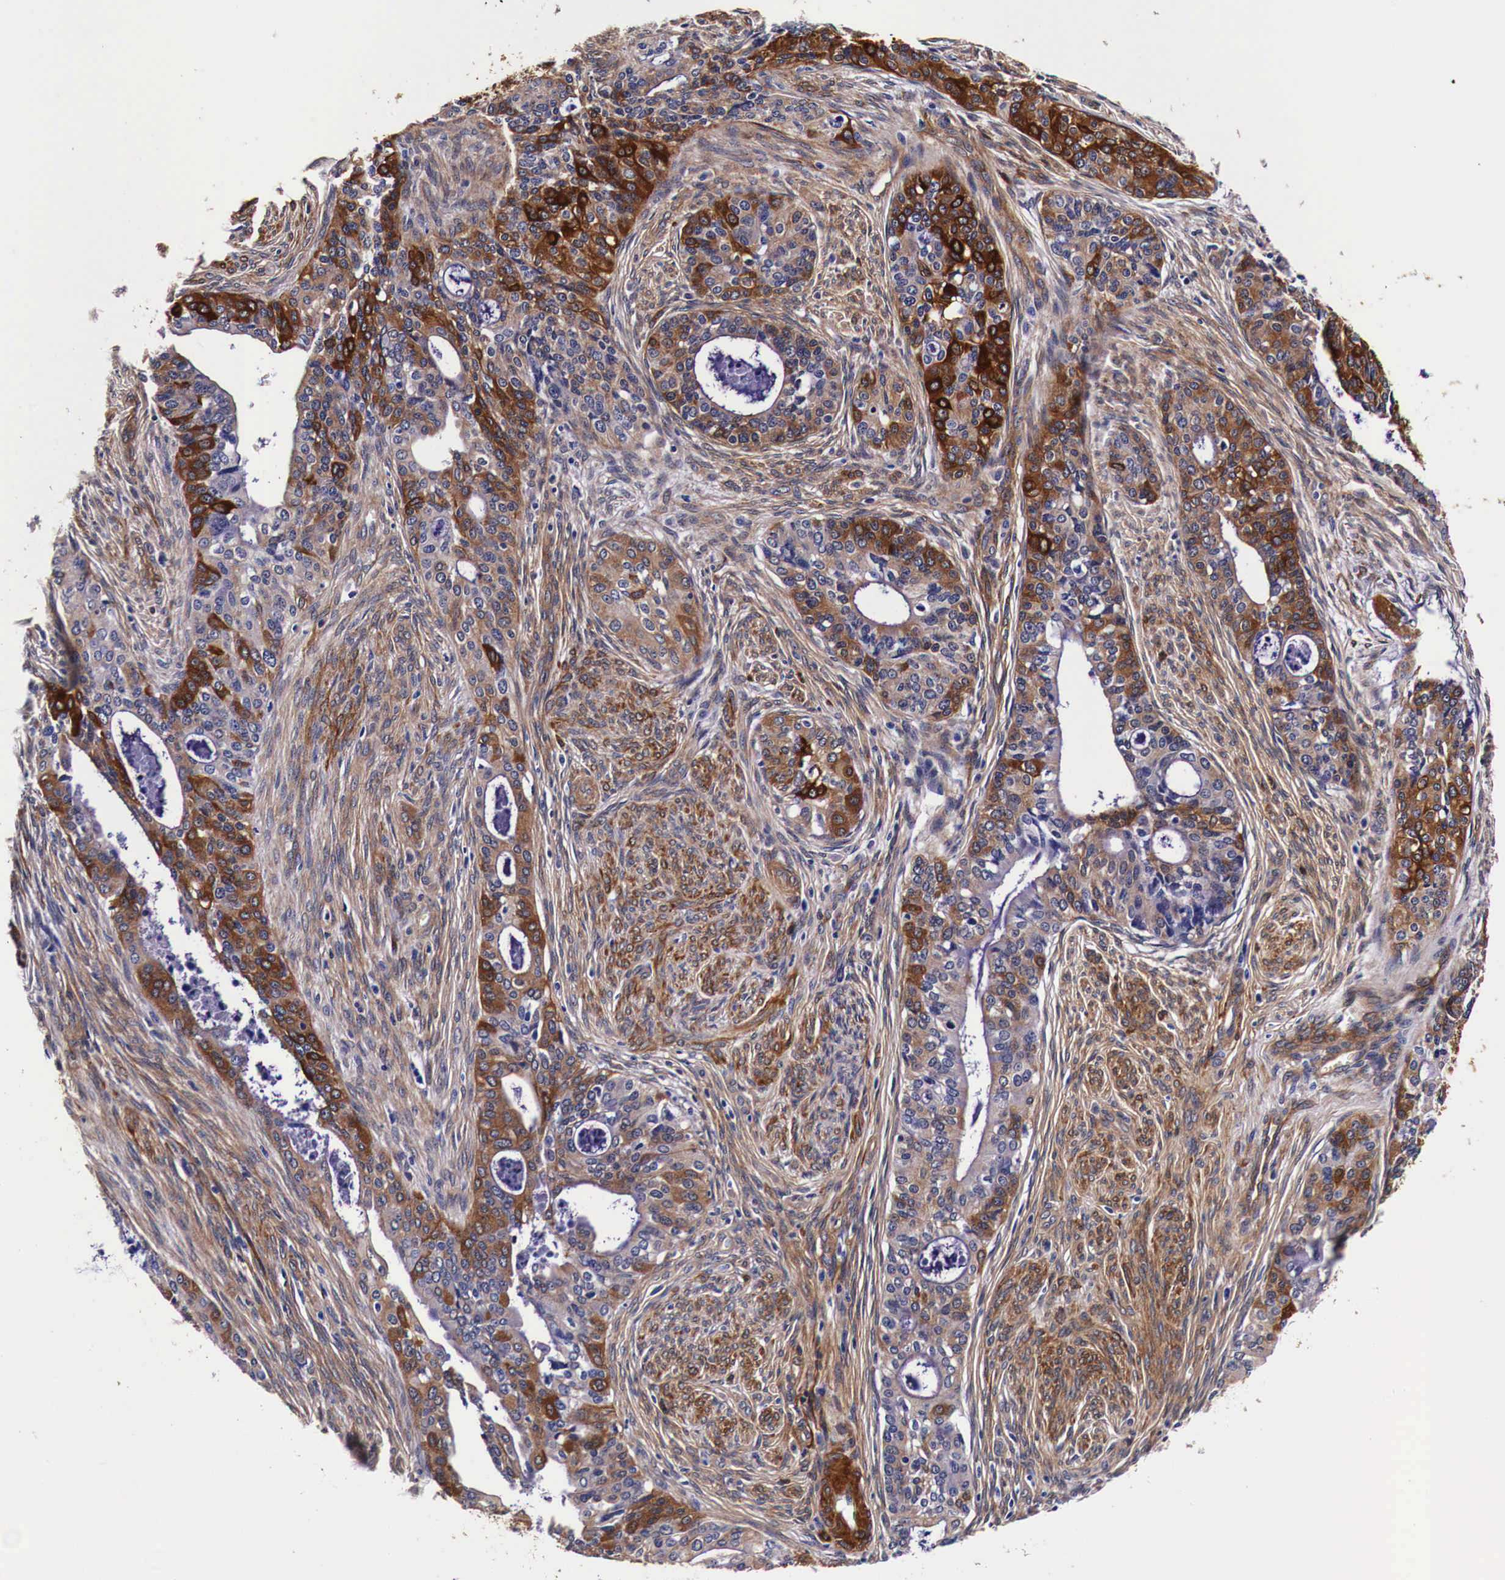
{"staining": {"intensity": "strong", "quantity": ">75%", "location": "cytoplasmic/membranous"}, "tissue": "cervical cancer", "cell_type": "Tumor cells", "image_type": "cancer", "snomed": [{"axis": "morphology", "description": "Squamous cell carcinoma, NOS"}, {"axis": "topography", "description": "Cervix"}], "caption": "A brown stain labels strong cytoplasmic/membranous positivity of a protein in cervical cancer (squamous cell carcinoma) tumor cells. The protein is stained brown, and the nuclei are stained in blue (DAB IHC with brightfield microscopy, high magnification).", "gene": "HSPB1", "patient": {"sex": "female", "age": 34}}